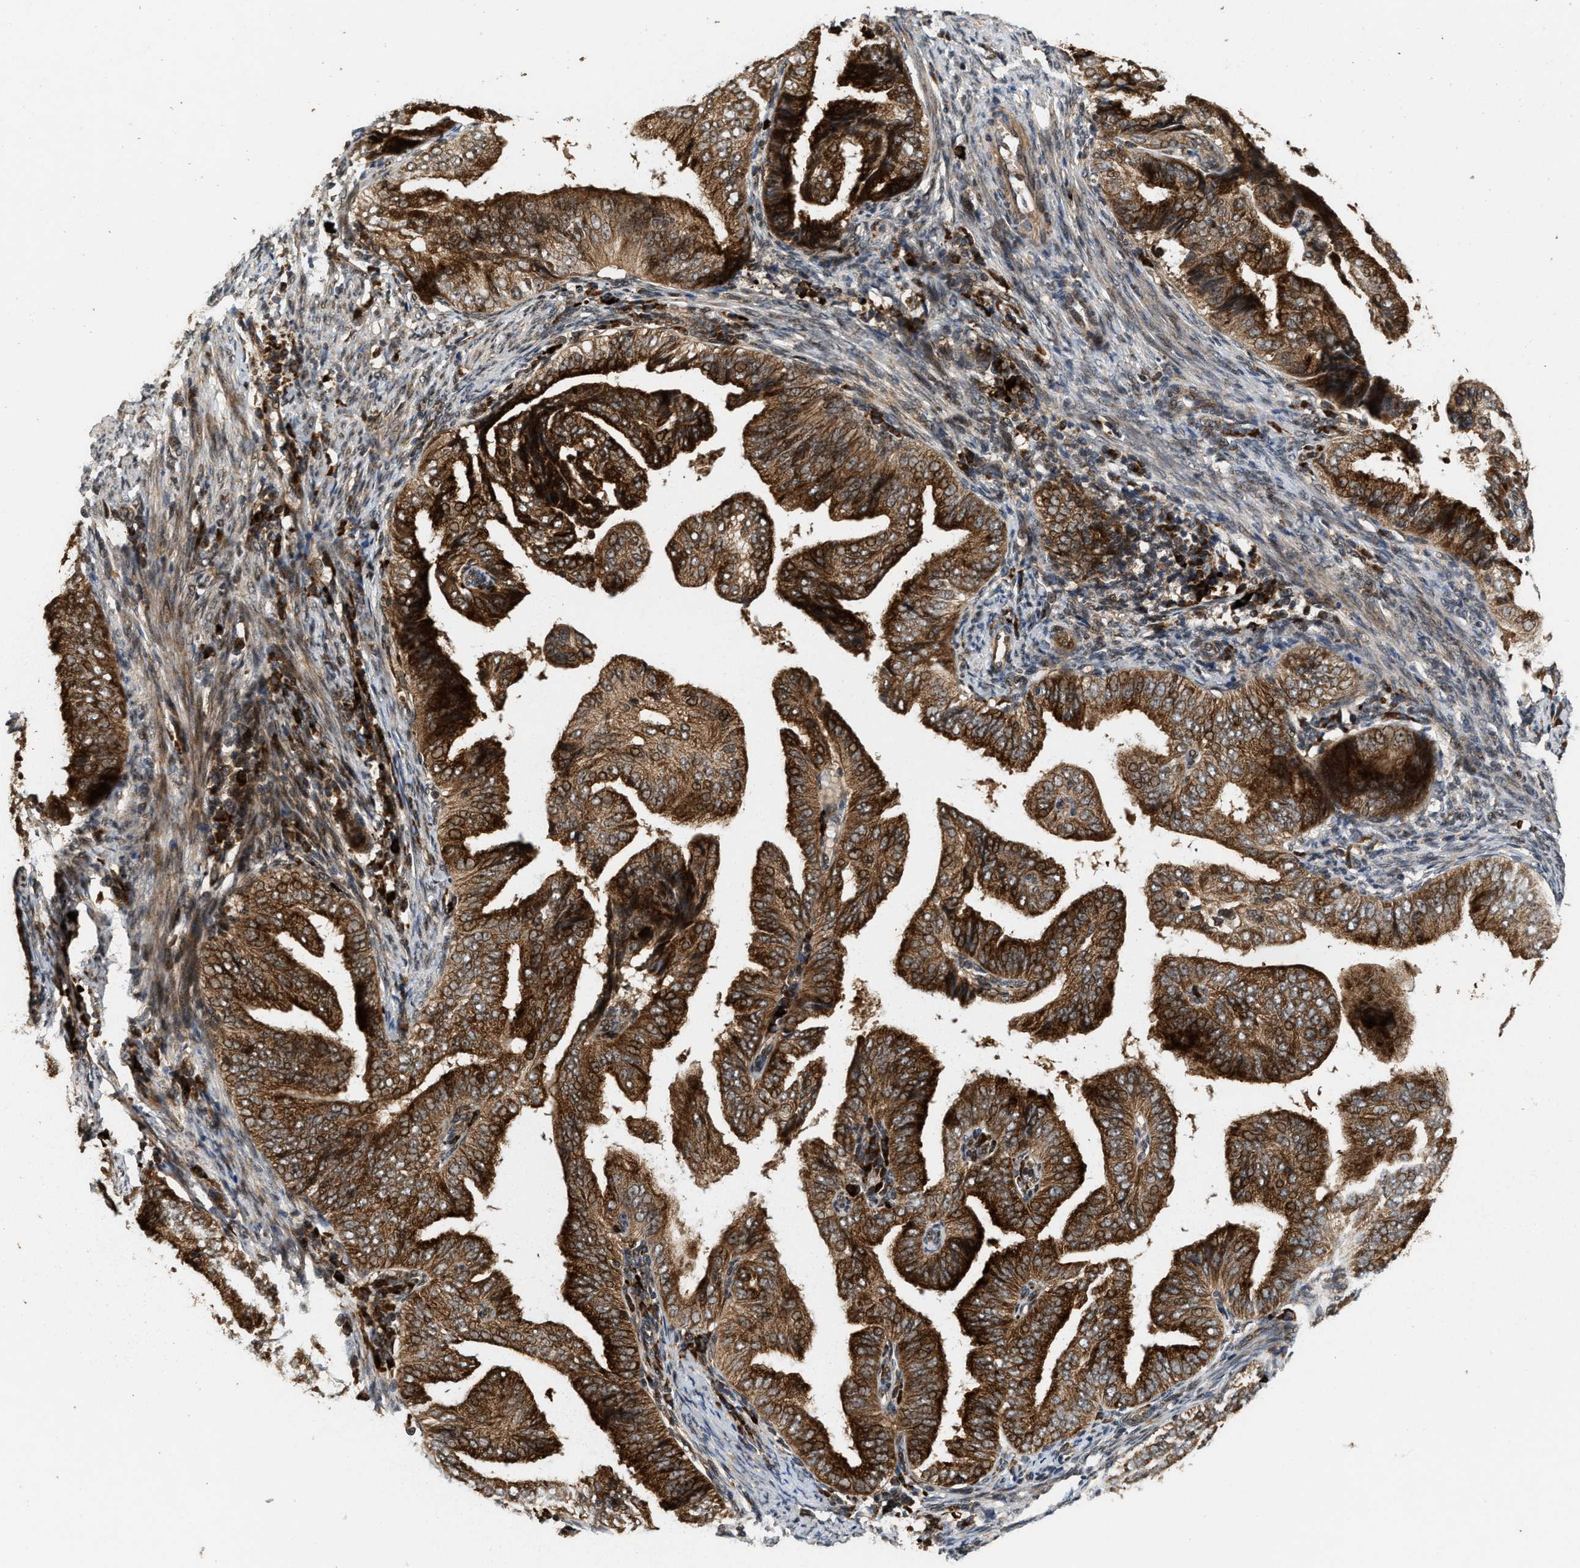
{"staining": {"intensity": "strong", "quantity": ">75%", "location": "cytoplasmic/membranous,nuclear"}, "tissue": "endometrial cancer", "cell_type": "Tumor cells", "image_type": "cancer", "snomed": [{"axis": "morphology", "description": "Adenocarcinoma, NOS"}, {"axis": "topography", "description": "Endometrium"}], "caption": "IHC (DAB (3,3'-diaminobenzidine)) staining of human endometrial cancer exhibits strong cytoplasmic/membranous and nuclear protein staining in about >75% of tumor cells. Using DAB (brown) and hematoxylin (blue) stains, captured at high magnification using brightfield microscopy.", "gene": "ELP2", "patient": {"sex": "female", "age": 58}}